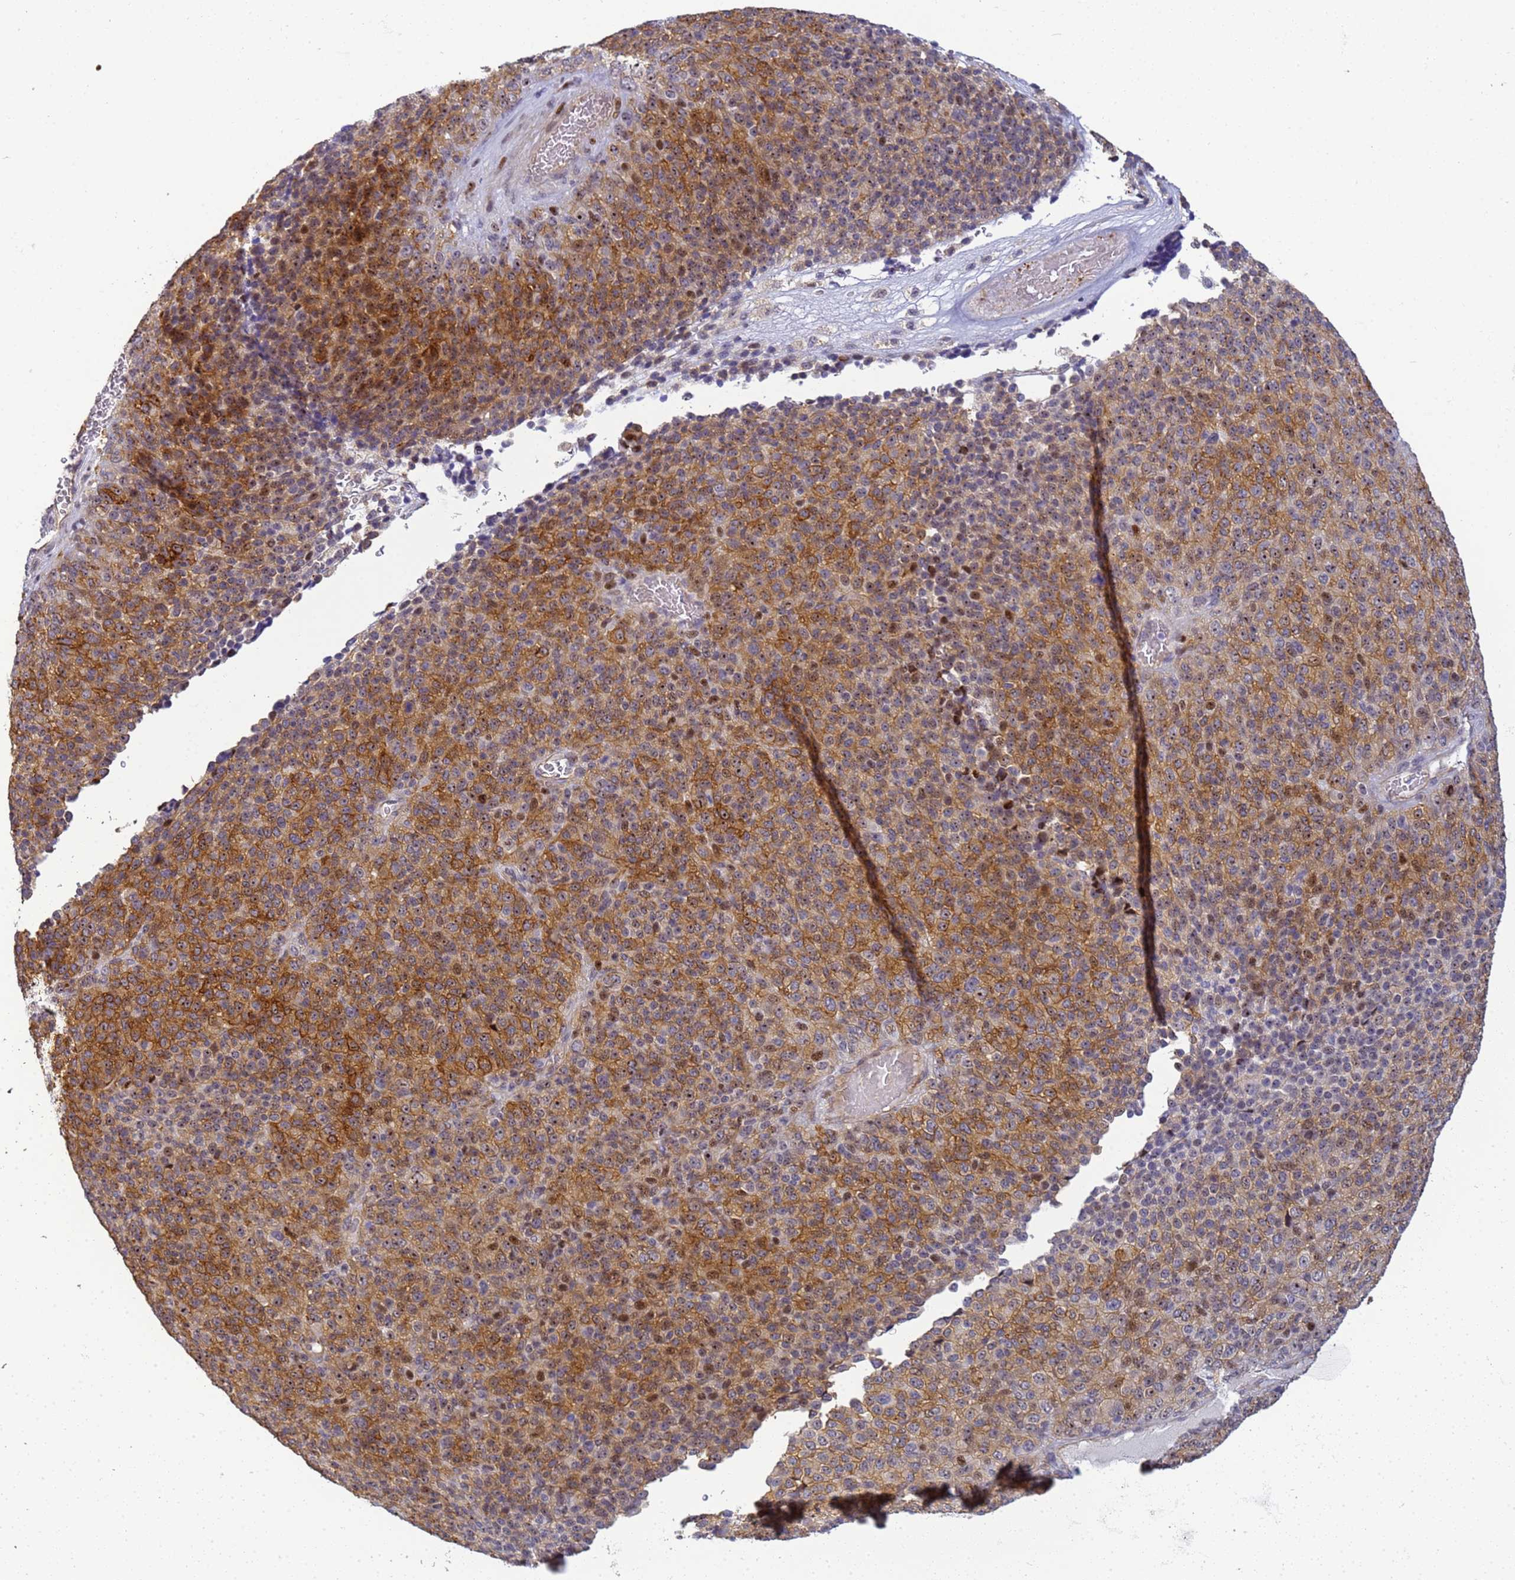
{"staining": {"intensity": "moderate", "quantity": ">75%", "location": "cytoplasmic/membranous"}, "tissue": "melanoma", "cell_type": "Tumor cells", "image_type": "cancer", "snomed": [{"axis": "morphology", "description": "Malignant melanoma, Metastatic site"}, {"axis": "topography", "description": "Brain"}], "caption": "Immunohistochemical staining of malignant melanoma (metastatic site) displays medium levels of moderate cytoplasmic/membranous protein positivity in approximately >75% of tumor cells.", "gene": "GON4L", "patient": {"sex": "female", "age": 56}}